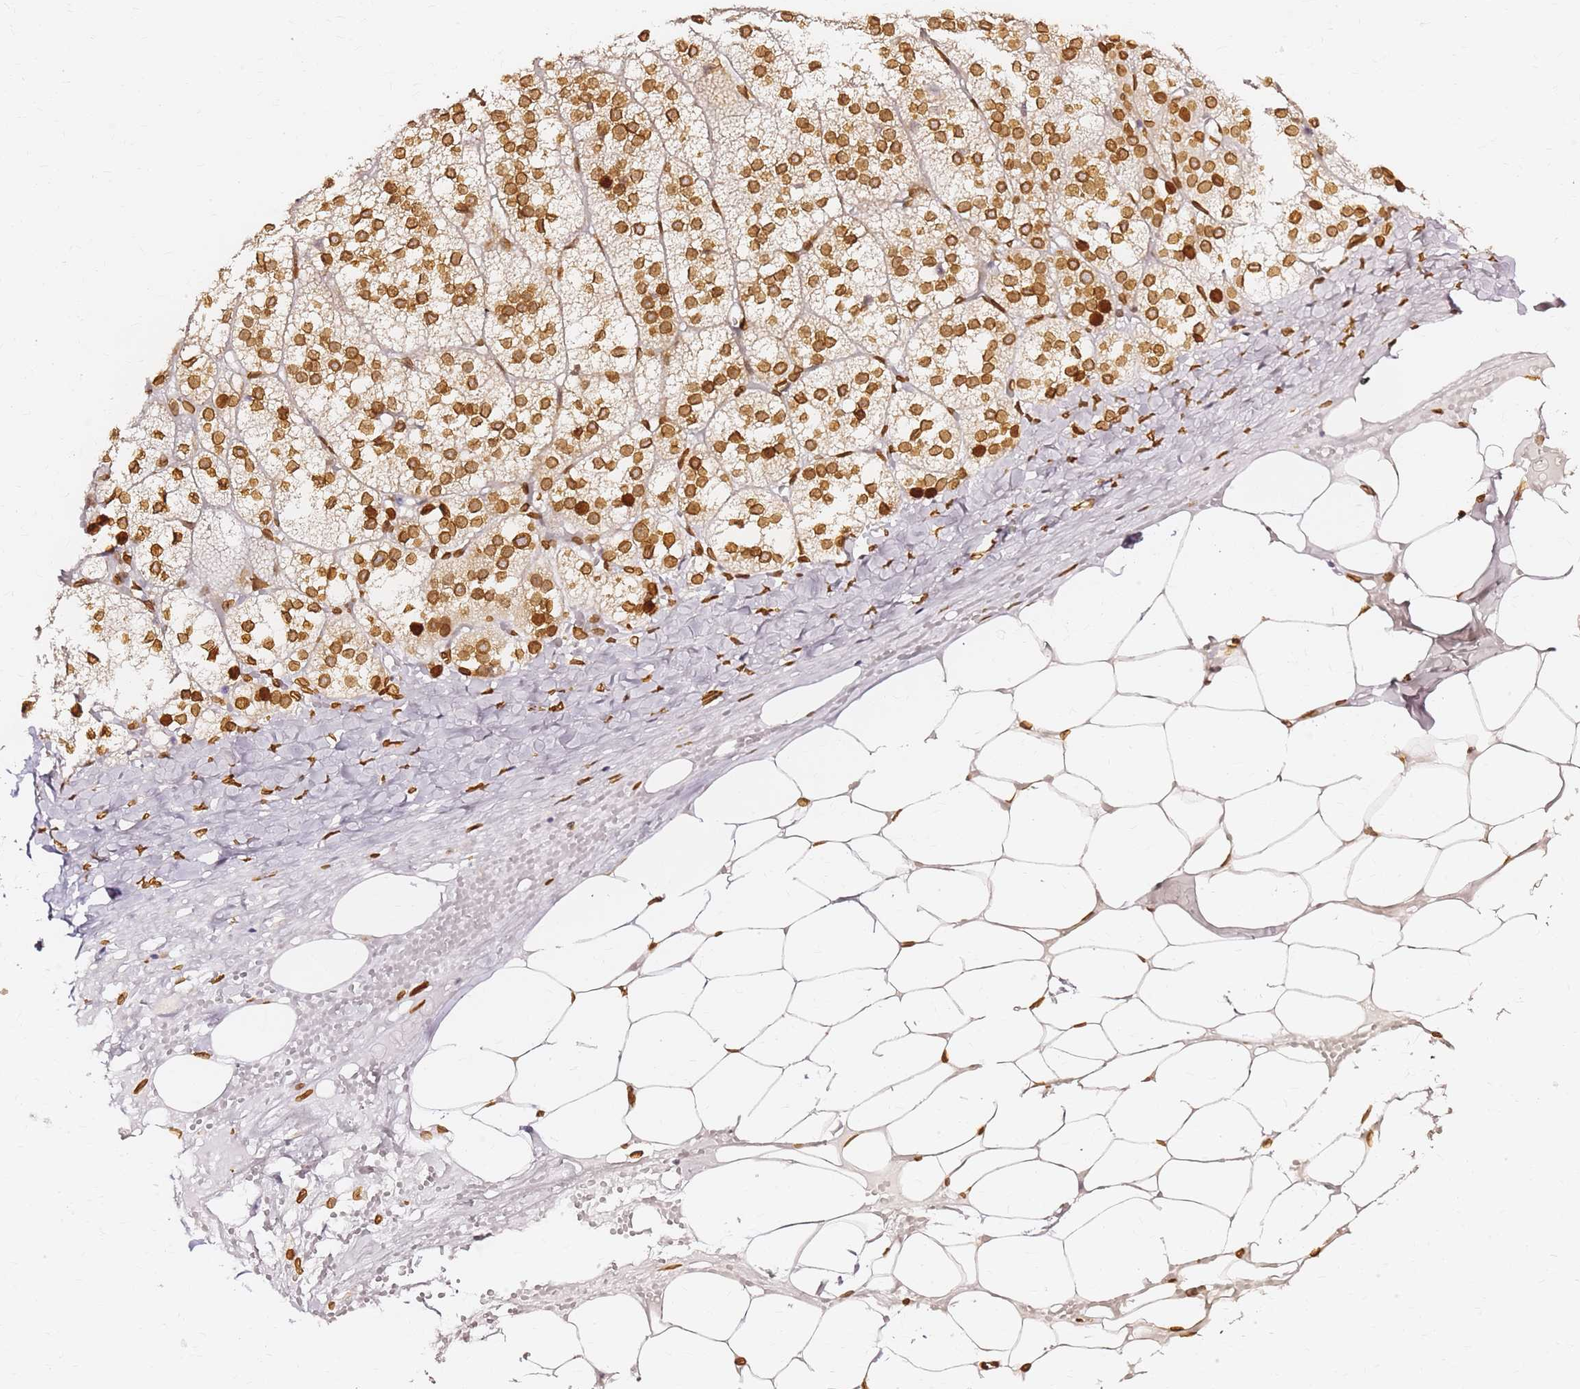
{"staining": {"intensity": "strong", "quantity": ">75%", "location": "cytoplasmic/membranous,nuclear"}, "tissue": "adrenal gland", "cell_type": "Glandular cells", "image_type": "normal", "snomed": [{"axis": "morphology", "description": "Normal tissue, NOS"}, {"axis": "topography", "description": "Adrenal gland"}], "caption": "The micrograph displays immunohistochemical staining of unremarkable adrenal gland. There is strong cytoplasmic/membranous,nuclear positivity is seen in approximately >75% of glandular cells. The protein is shown in brown color, while the nuclei are stained blue.", "gene": "C6orf141", "patient": {"sex": "female", "age": 61}}